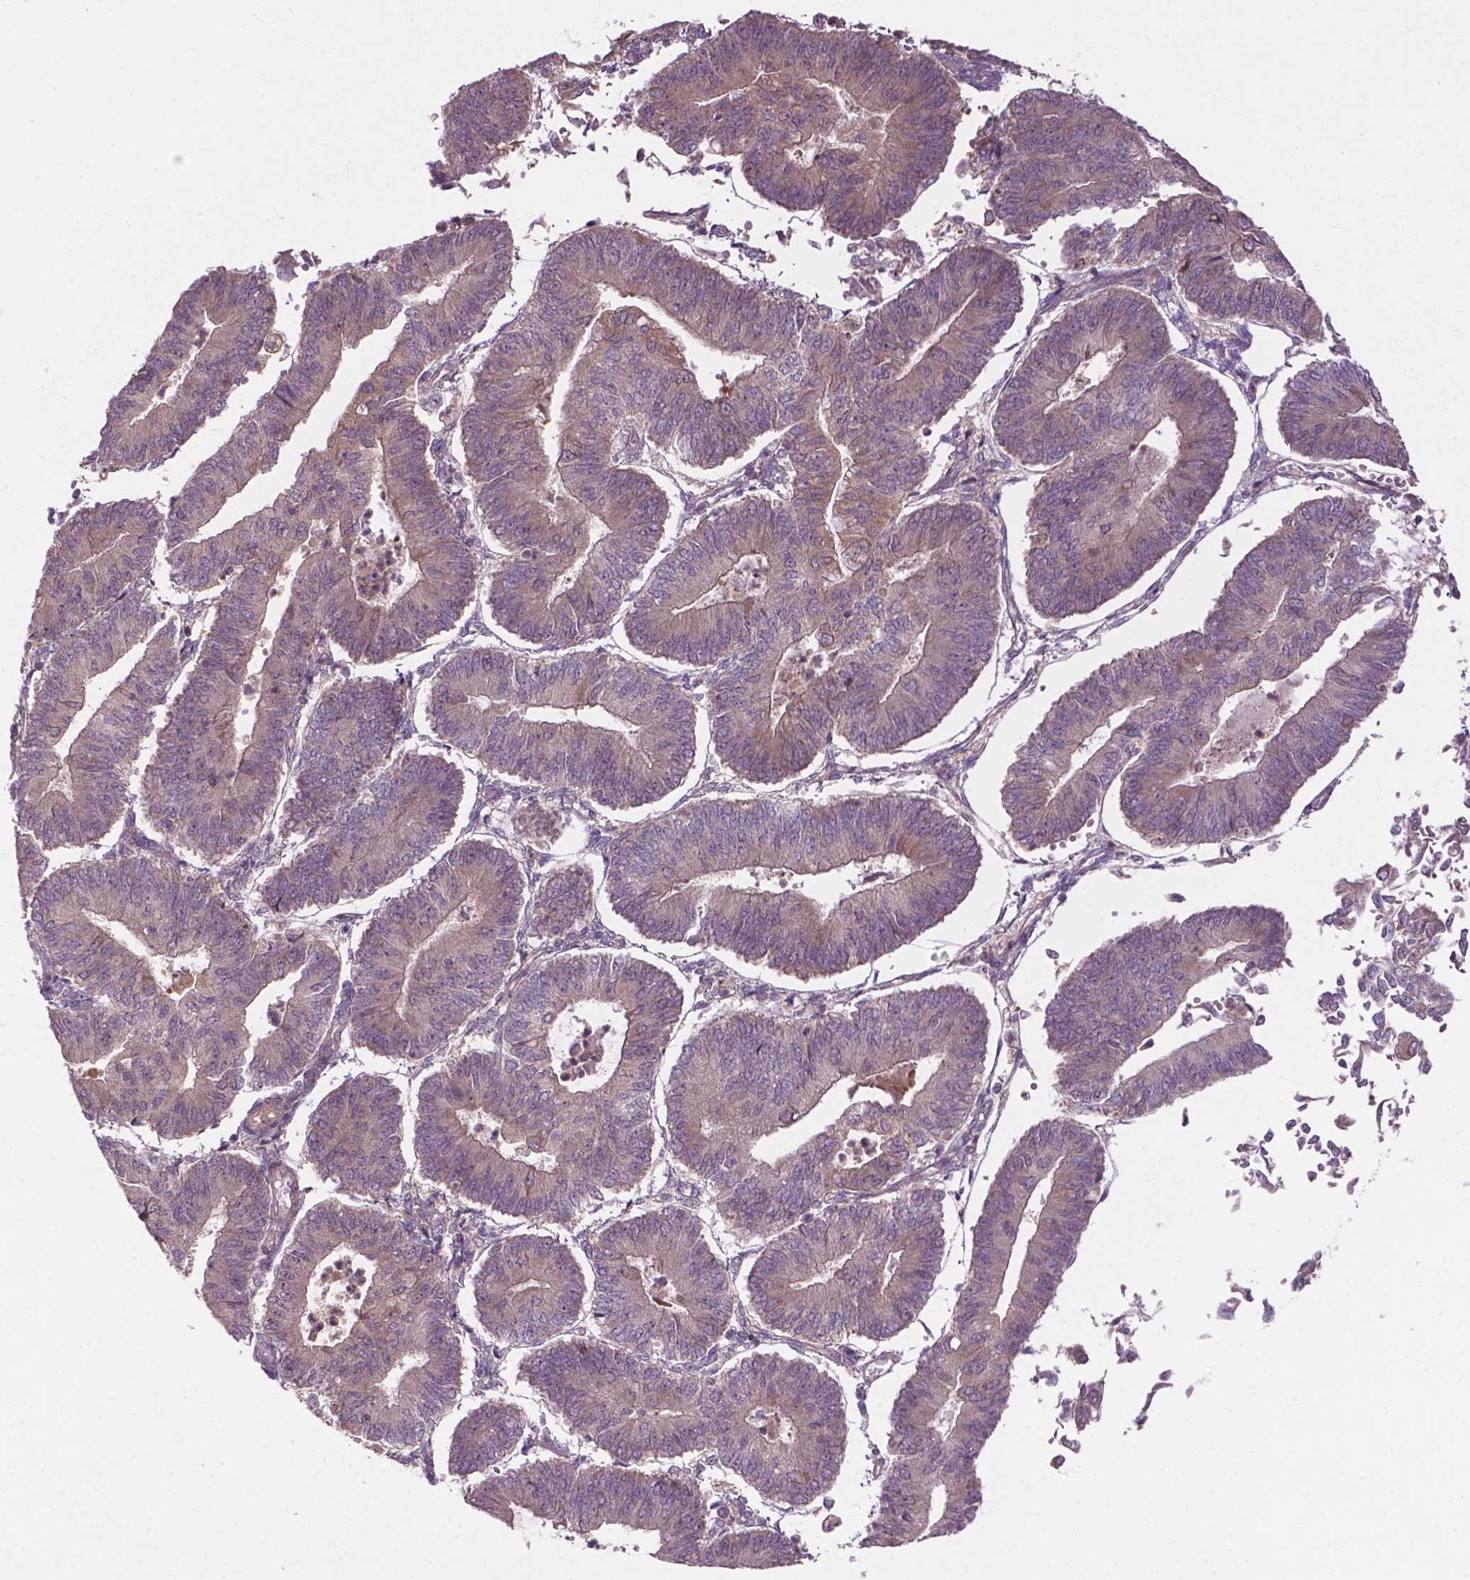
{"staining": {"intensity": "weak", "quantity": "25%-75%", "location": "cytoplasmic/membranous"}, "tissue": "endometrial cancer", "cell_type": "Tumor cells", "image_type": "cancer", "snomed": [{"axis": "morphology", "description": "Adenocarcinoma, NOS"}, {"axis": "topography", "description": "Endometrium"}], "caption": "The immunohistochemical stain labels weak cytoplasmic/membranous positivity in tumor cells of endometrial adenocarcinoma tissue.", "gene": "PARP3", "patient": {"sex": "female", "age": 65}}